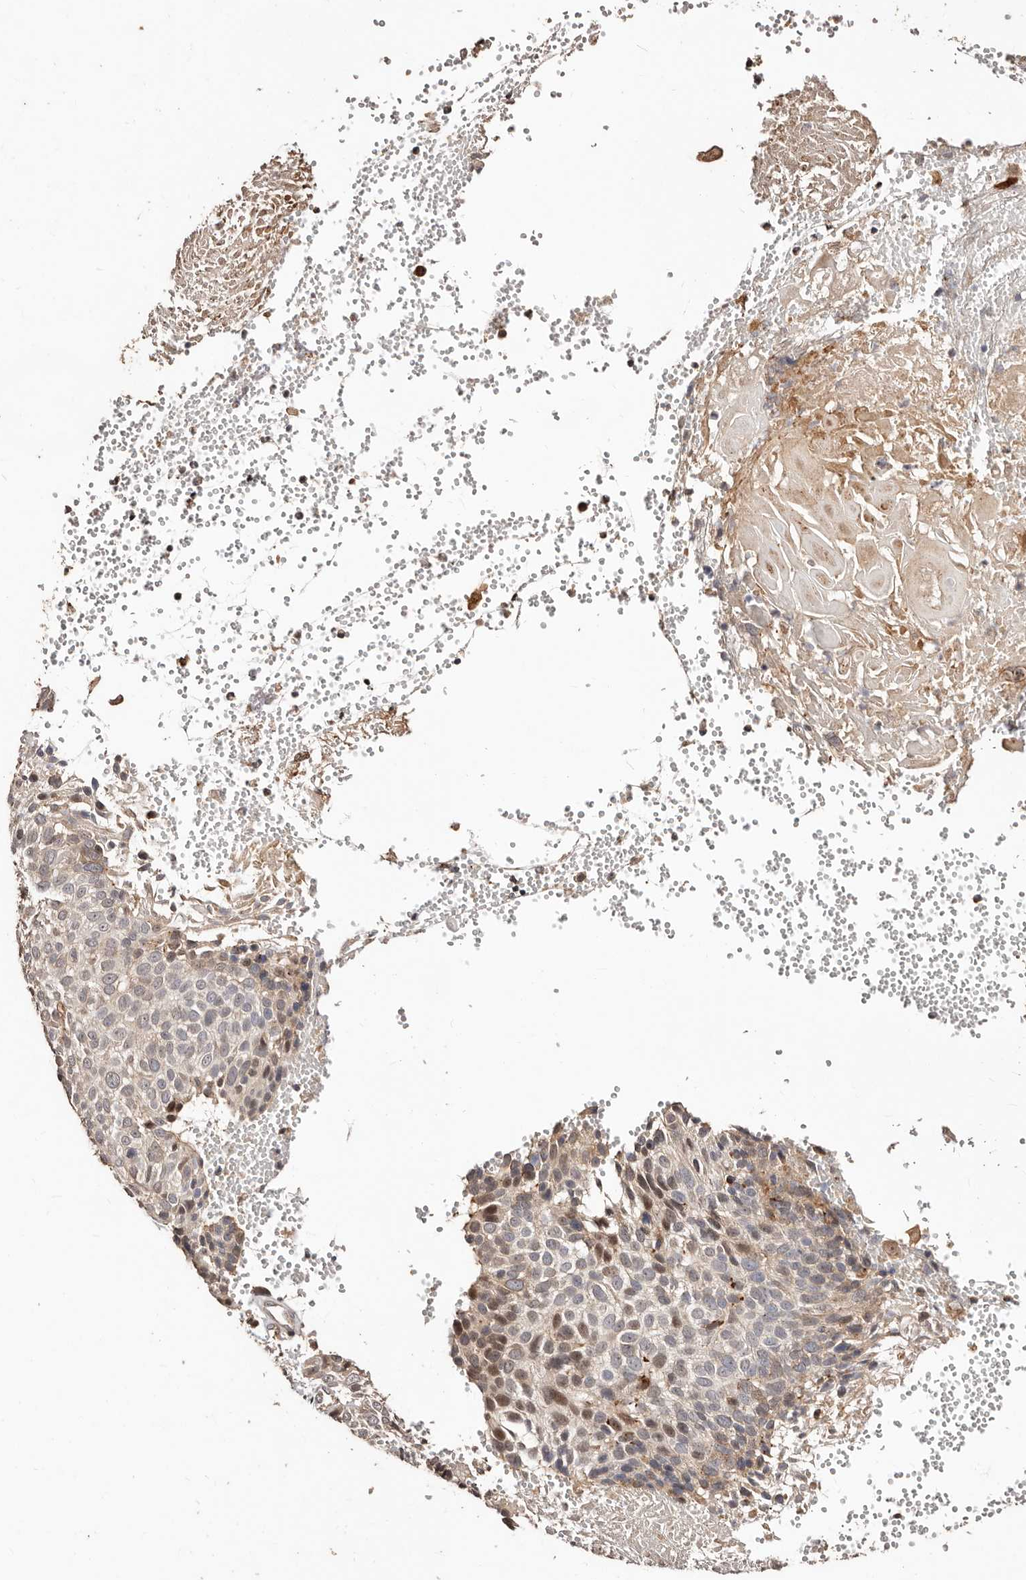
{"staining": {"intensity": "moderate", "quantity": "<25%", "location": "cytoplasmic/membranous"}, "tissue": "cervical cancer", "cell_type": "Tumor cells", "image_type": "cancer", "snomed": [{"axis": "morphology", "description": "Squamous cell carcinoma, NOS"}, {"axis": "topography", "description": "Cervix"}], "caption": "Protein positivity by immunohistochemistry displays moderate cytoplasmic/membranous positivity in about <25% of tumor cells in cervical squamous cell carcinoma.", "gene": "APOL6", "patient": {"sex": "female", "age": 74}}